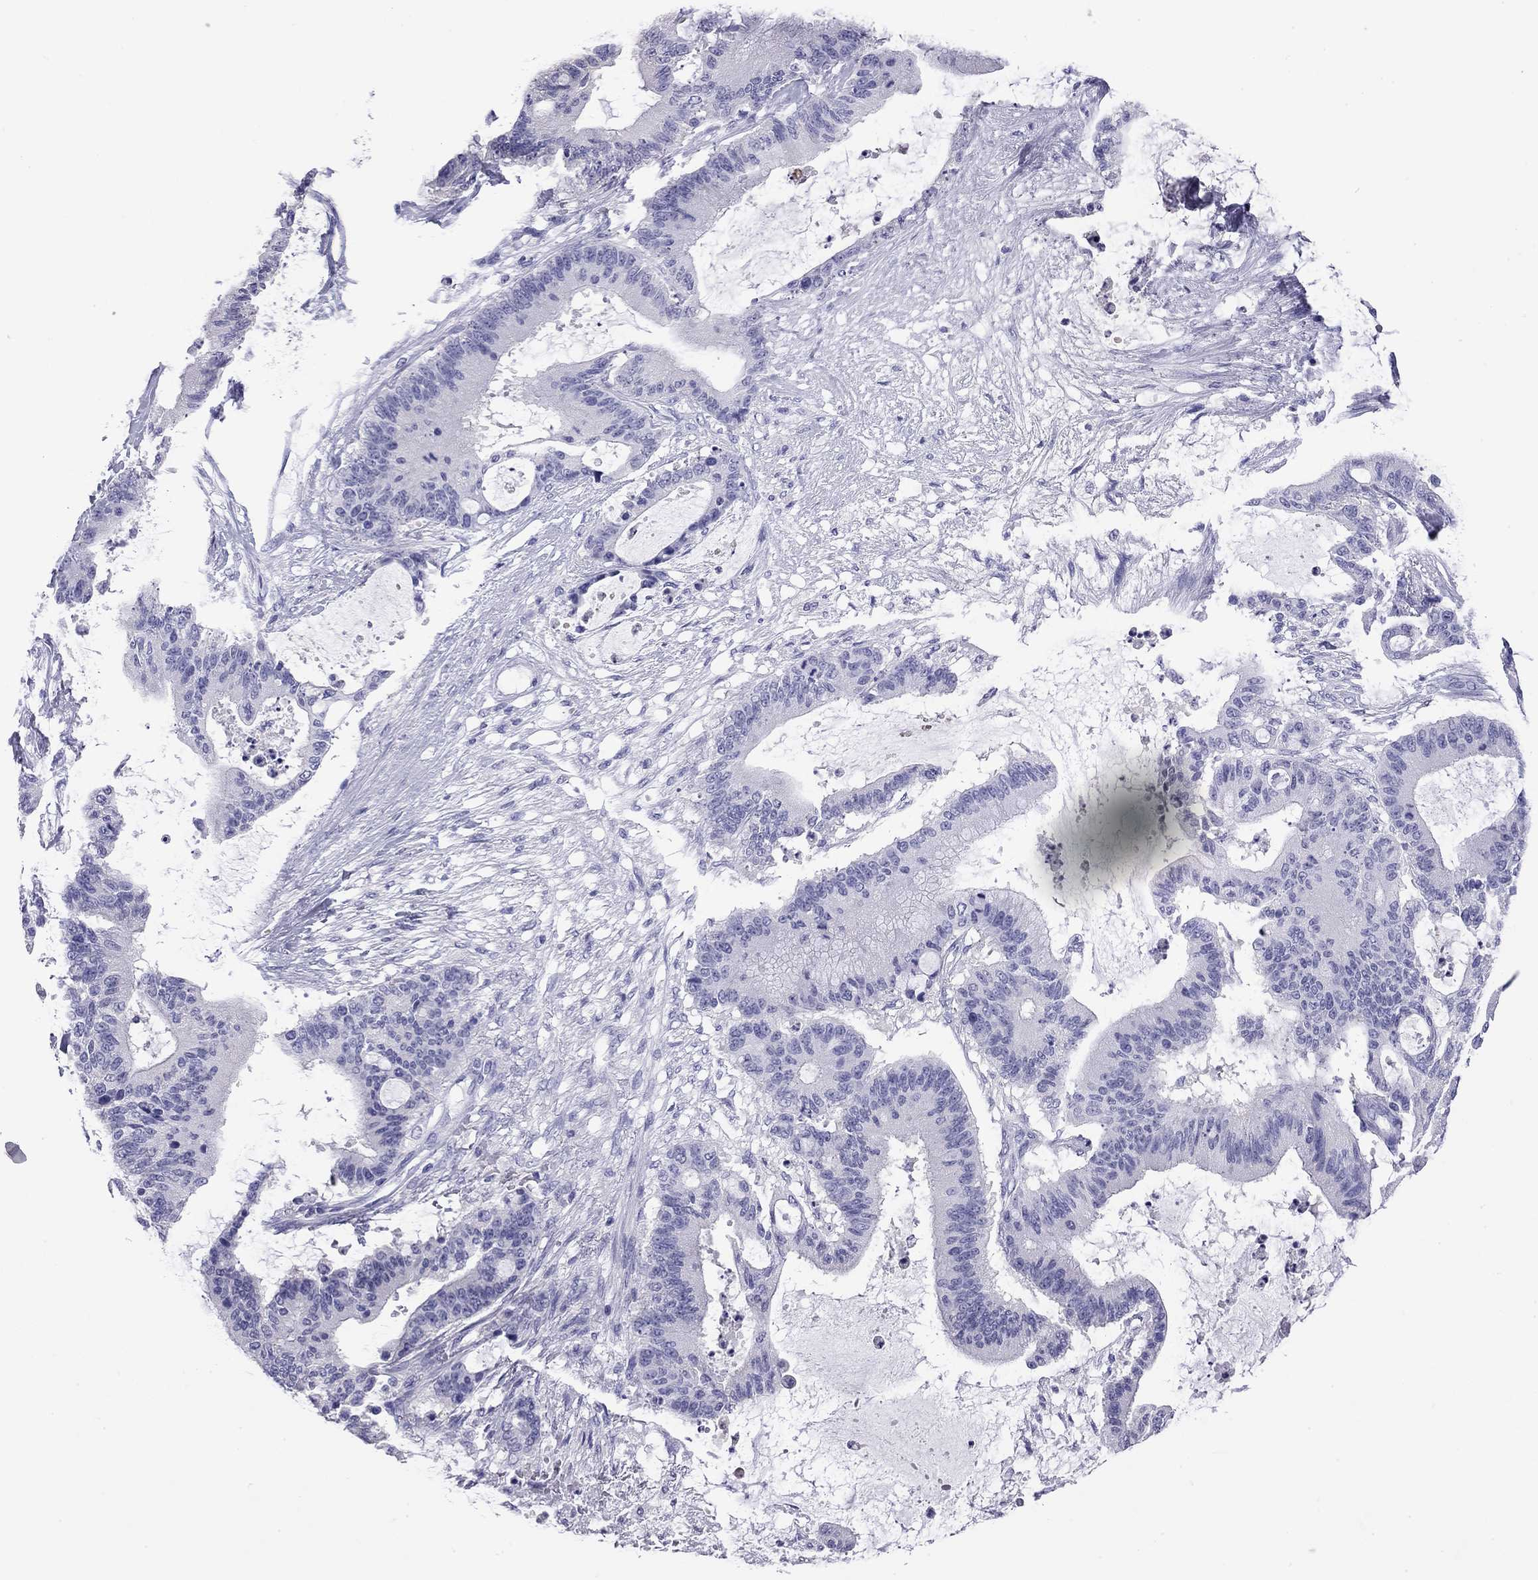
{"staining": {"intensity": "negative", "quantity": "none", "location": "none"}, "tissue": "liver cancer", "cell_type": "Tumor cells", "image_type": "cancer", "snomed": [{"axis": "morphology", "description": "Normal tissue, NOS"}, {"axis": "morphology", "description": "Cholangiocarcinoma"}, {"axis": "topography", "description": "Liver"}, {"axis": "topography", "description": "Peripheral nerve tissue"}], "caption": "Histopathology image shows no protein positivity in tumor cells of liver cholangiocarcinoma tissue. (Stains: DAB (3,3'-diaminobenzidine) immunohistochemistry (IHC) with hematoxylin counter stain, Microscopy: brightfield microscopy at high magnification).", "gene": "ODF4", "patient": {"sex": "female", "age": 73}}